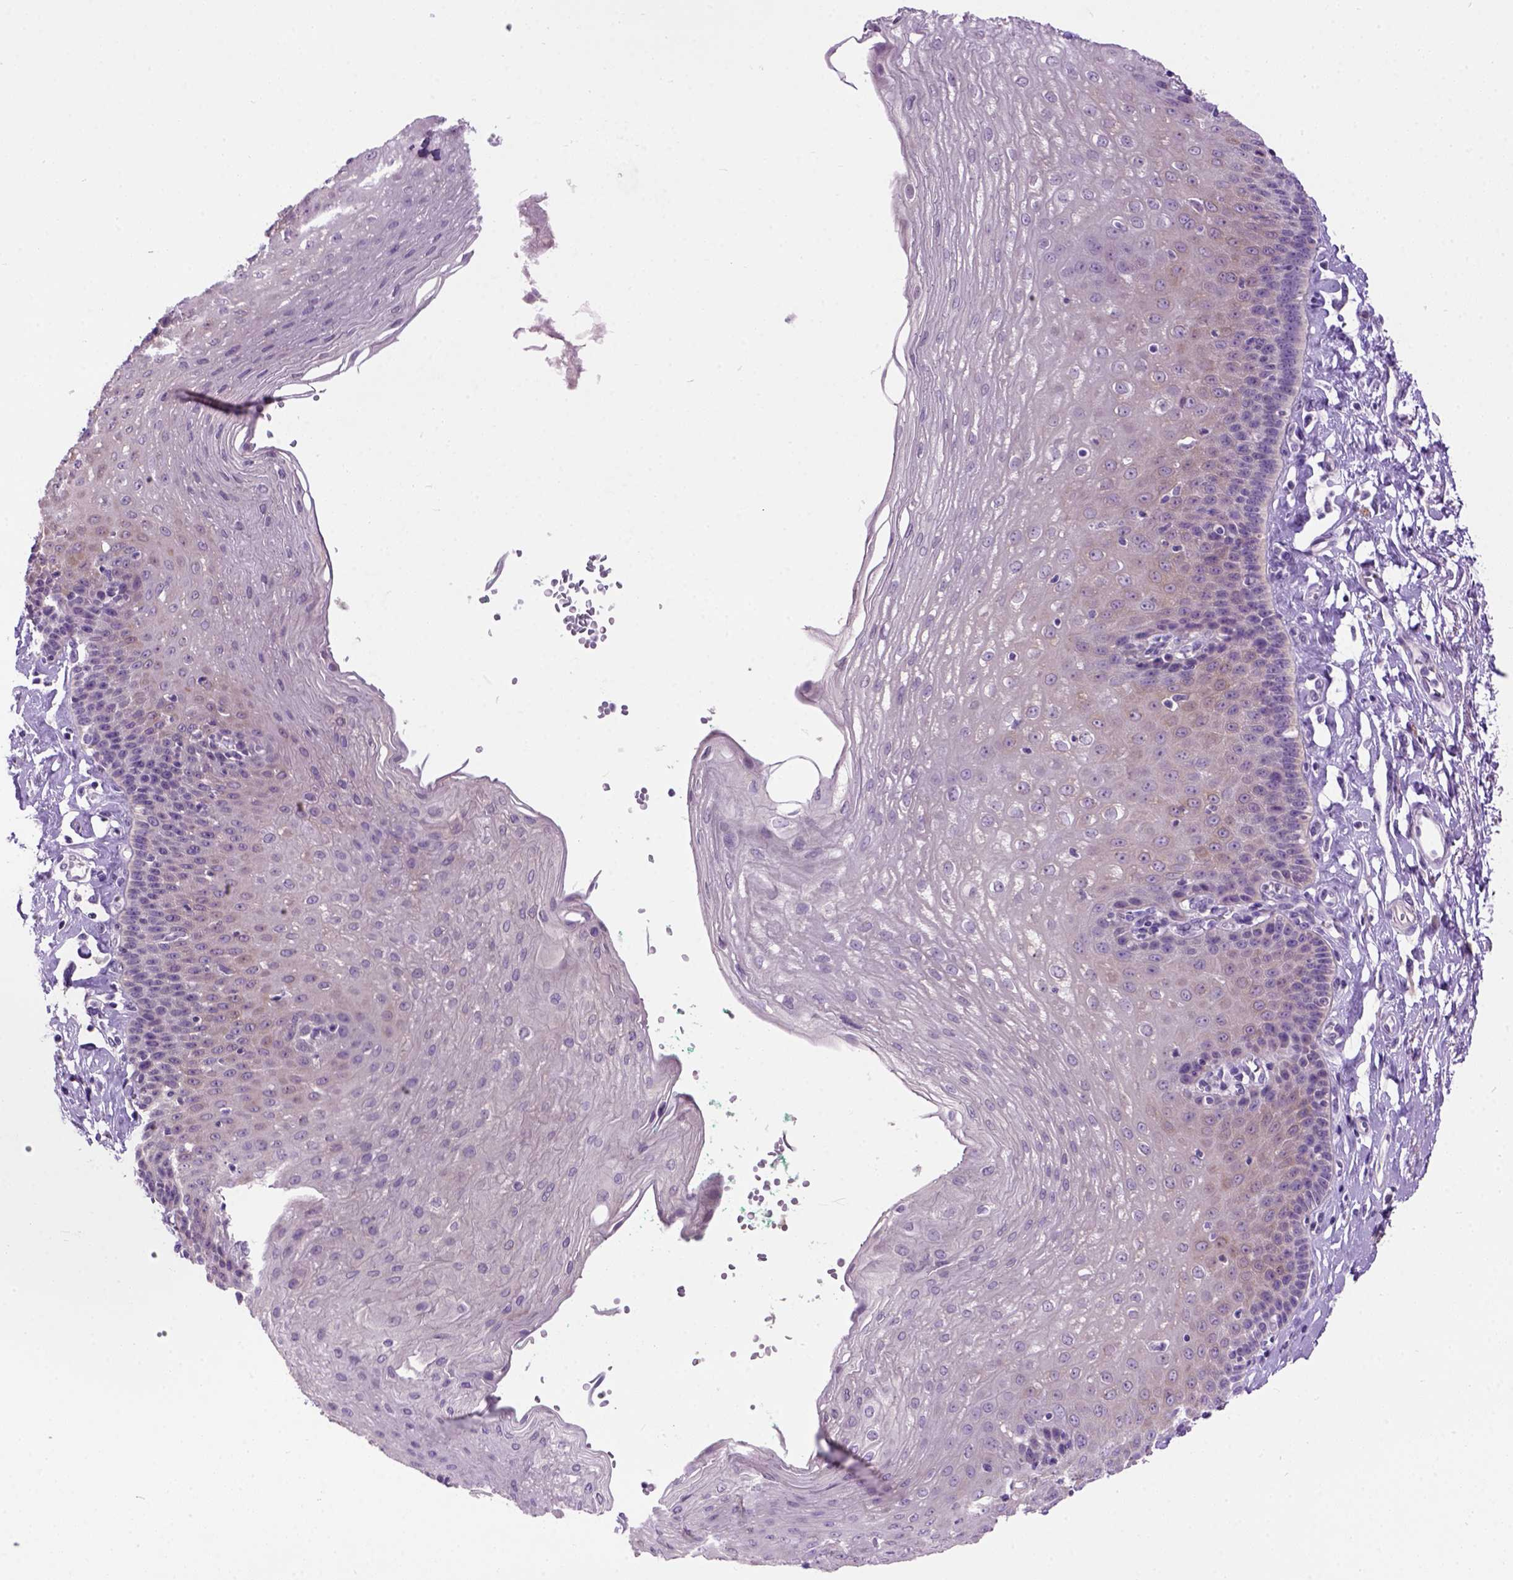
{"staining": {"intensity": "weak", "quantity": "25%-75%", "location": "cytoplasmic/membranous"}, "tissue": "esophagus", "cell_type": "Squamous epithelial cells", "image_type": "normal", "snomed": [{"axis": "morphology", "description": "Normal tissue, NOS"}, {"axis": "topography", "description": "Esophagus"}], "caption": "A brown stain highlights weak cytoplasmic/membranous positivity of a protein in squamous epithelial cells of normal human esophagus.", "gene": "MAPT", "patient": {"sex": "female", "age": 81}}